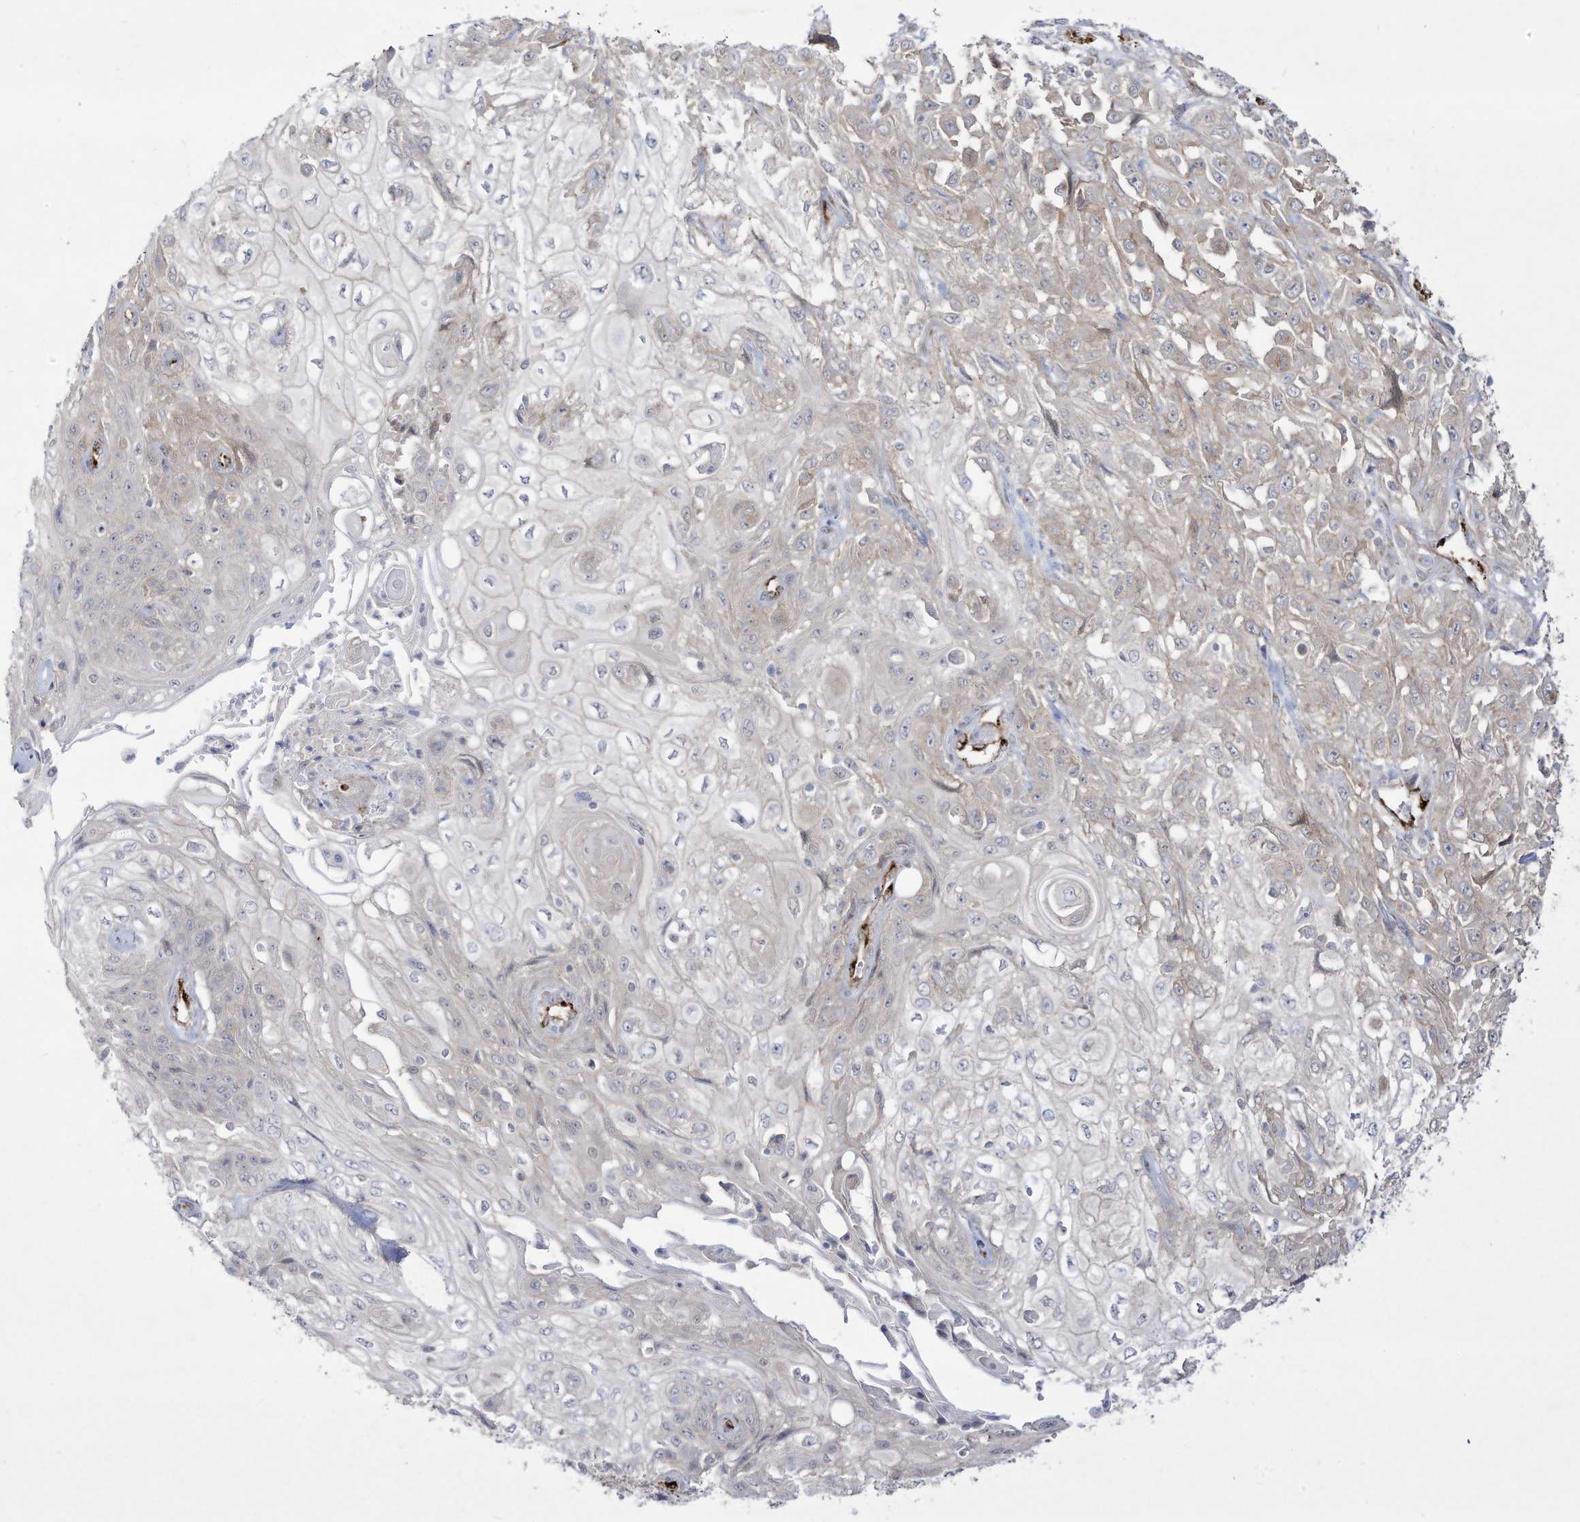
{"staining": {"intensity": "negative", "quantity": "none", "location": "none"}, "tissue": "skin cancer", "cell_type": "Tumor cells", "image_type": "cancer", "snomed": [{"axis": "morphology", "description": "Squamous cell carcinoma, NOS"}, {"axis": "morphology", "description": "Squamous cell carcinoma, metastatic, NOS"}, {"axis": "topography", "description": "Skin"}, {"axis": "topography", "description": "Lymph node"}], "caption": "Tumor cells show no significant expression in skin cancer (metastatic squamous cell carcinoma).", "gene": "ZGRF1", "patient": {"sex": "male", "age": 75}}